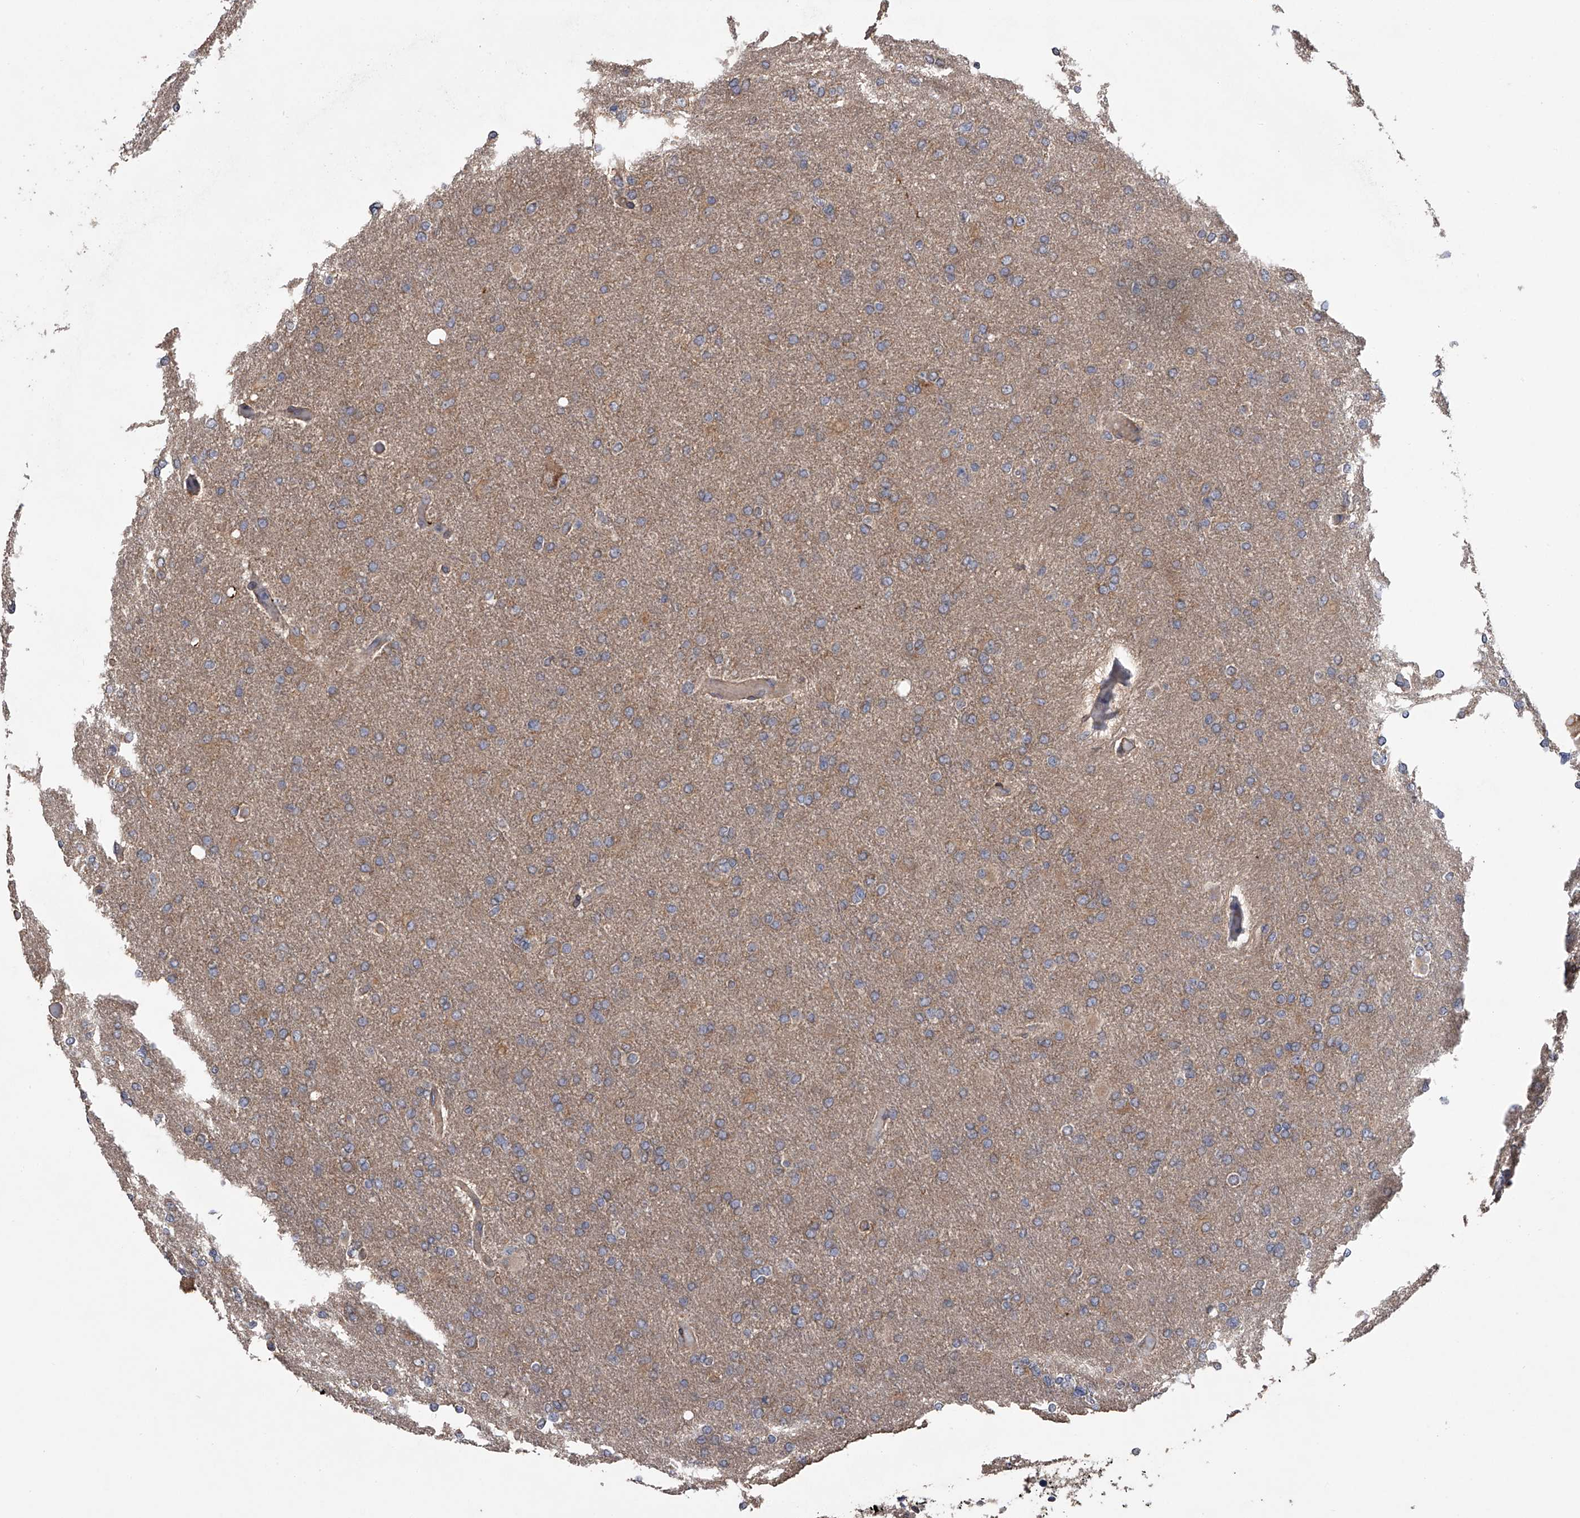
{"staining": {"intensity": "weak", "quantity": ">75%", "location": "cytoplasmic/membranous"}, "tissue": "glioma", "cell_type": "Tumor cells", "image_type": "cancer", "snomed": [{"axis": "morphology", "description": "Glioma, malignant, High grade"}, {"axis": "topography", "description": "Cerebral cortex"}], "caption": "Human glioma stained with a brown dye demonstrates weak cytoplasmic/membranous positive positivity in approximately >75% of tumor cells.", "gene": "ZNF343", "patient": {"sex": "female", "age": 36}}